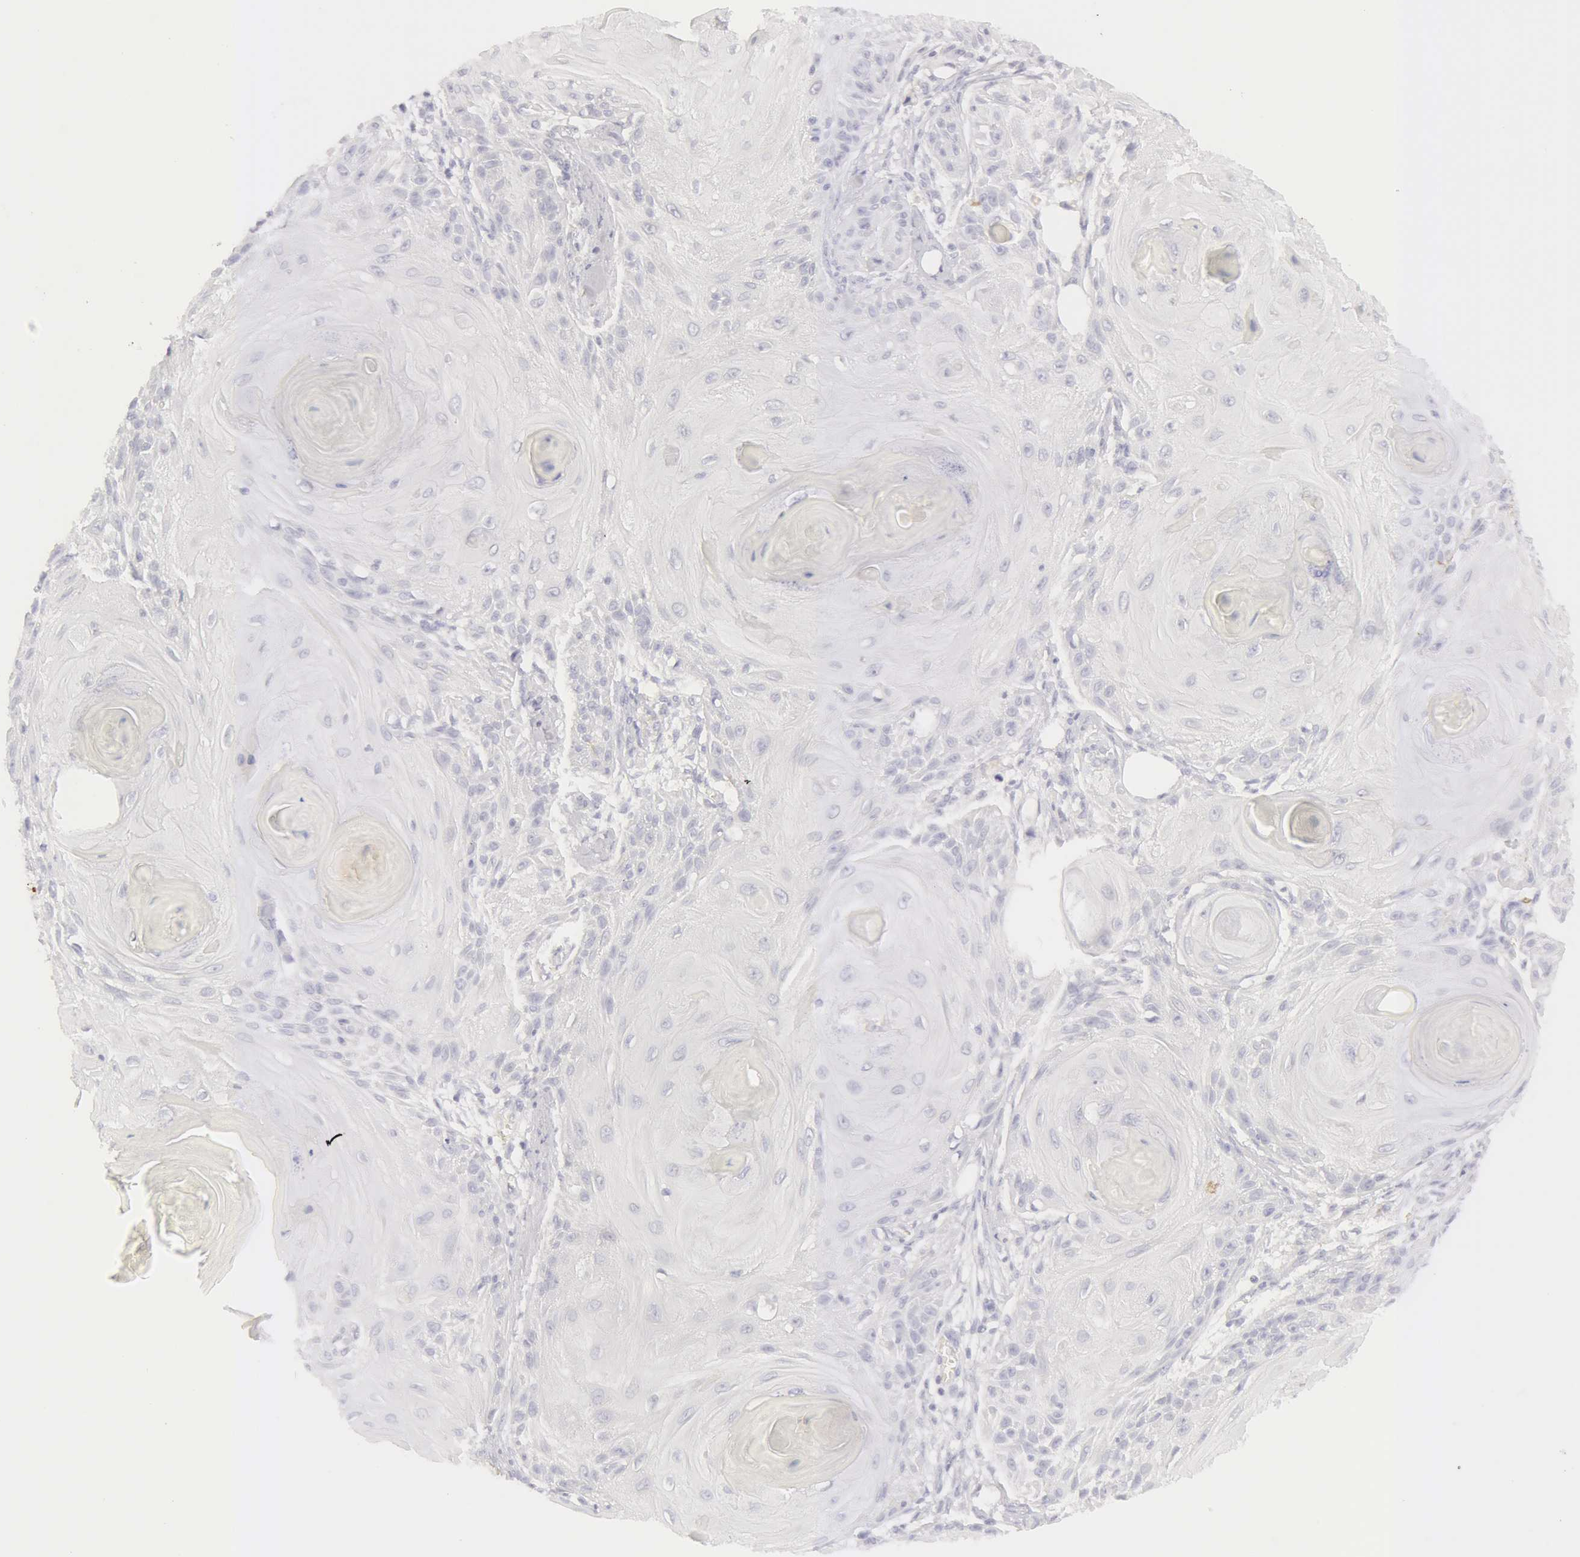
{"staining": {"intensity": "negative", "quantity": "none", "location": "none"}, "tissue": "skin cancer", "cell_type": "Tumor cells", "image_type": "cancer", "snomed": [{"axis": "morphology", "description": "Squamous cell carcinoma, NOS"}, {"axis": "topography", "description": "Skin"}], "caption": "The image reveals no staining of tumor cells in skin squamous cell carcinoma.", "gene": "KRT8", "patient": {"sex": "female", "age": 88}}